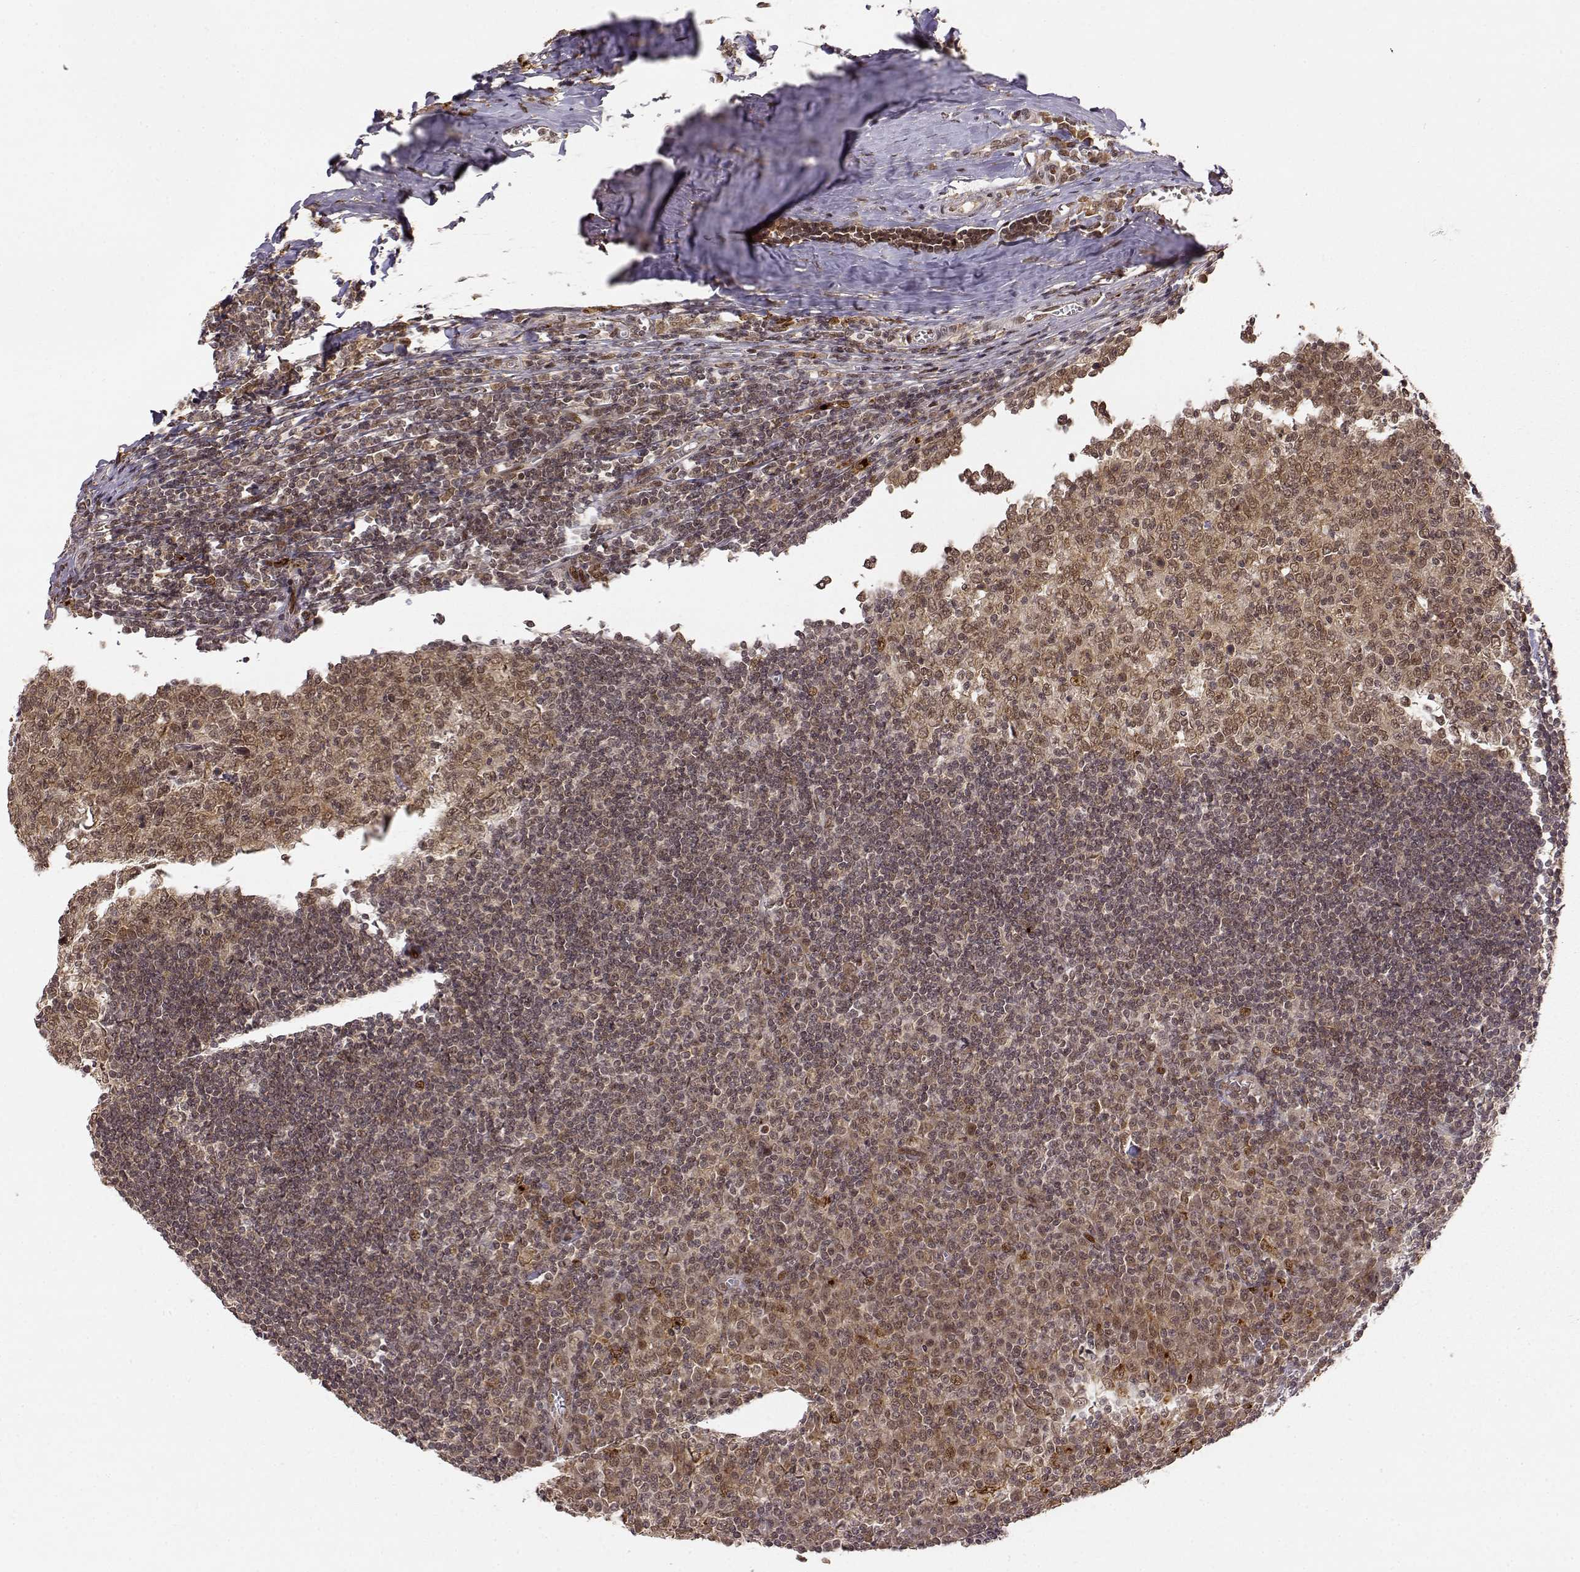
{"staining": {"intensity": "moderate", "quantity": ">75%", "location": "cytoplasmic/membranous,nuclear"}, "tissue": "tonsil", "cell_type": "Germinal center cells", "image_type": "normal", "snomed": [{"axis": "morphology", "description": "Normal tissue, NOS"}, {"axis": "topography", "description": "Tonsil"}], "caption": "Immunohistochemical staining of unremarkable tonsil displays moderate cytoplasmic/membranous,nuclear protein expression in approximately >75% of germinal center cells.", "gene": "MAEA", "patient": {"sex": "female", "age": 12}}